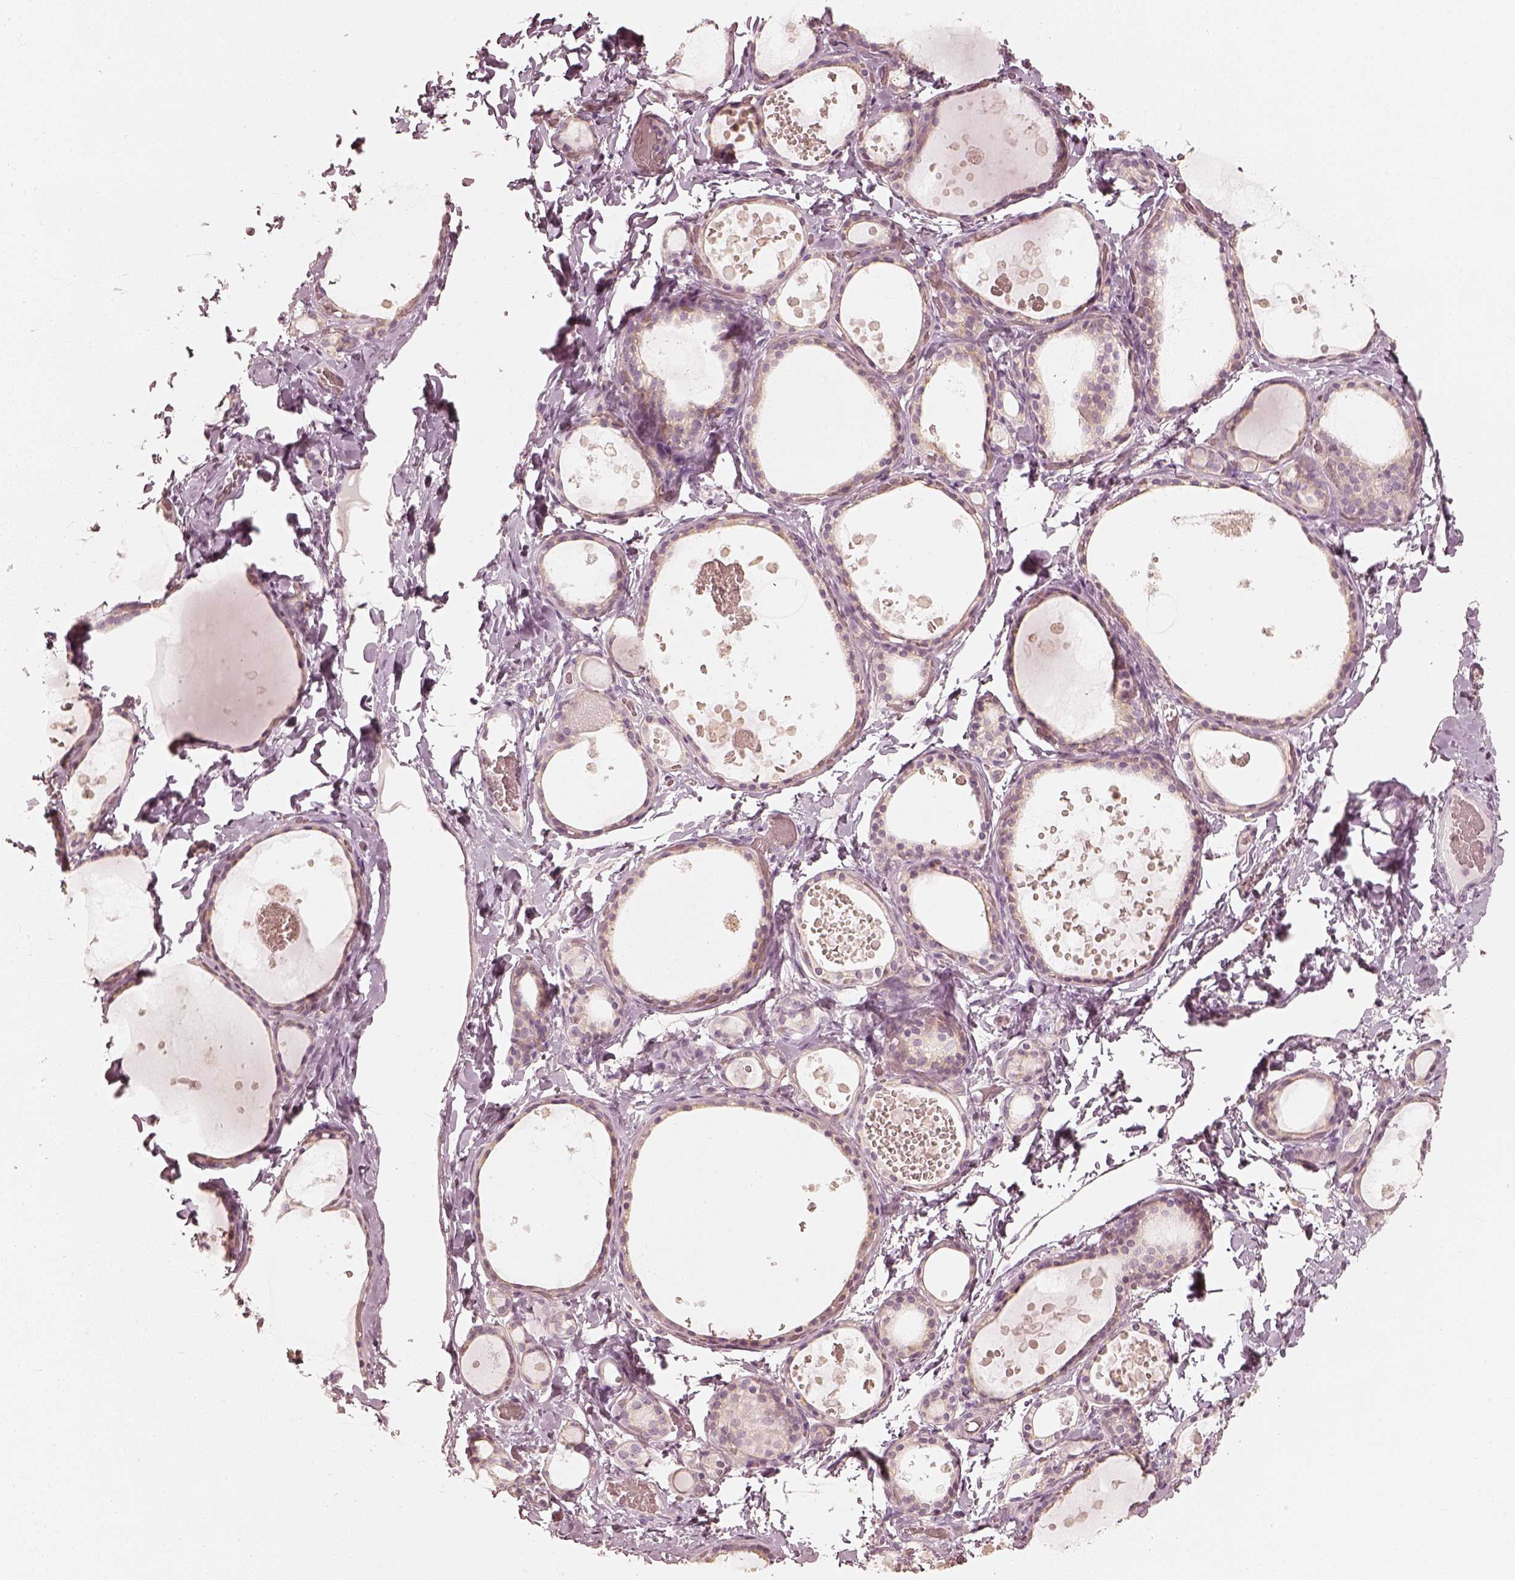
{"staining": {"intensity": "weak", "quantity": "25%-75%", "location": "cytoplasmic/membranous"}, "tissue": "thyroid gland", "cell_type": "Glandular cells", "image_type": "normal", "snomed": [{"axis": "morphology", "description": "Normal tissue, NOS"}, {"axis": "topography", "description": "Thyroid gland"}], "caption": "The photomicrograph demonstrates staining of normal thyroid gland, revealing weak cytoplasmic/membranous protein positivity (brown color) within glandular cells. (Brightfield microscopy of DAB IHC at high magnification).", "gene": "FMNL2", "patient": {"sex": "female", "age": 56}}